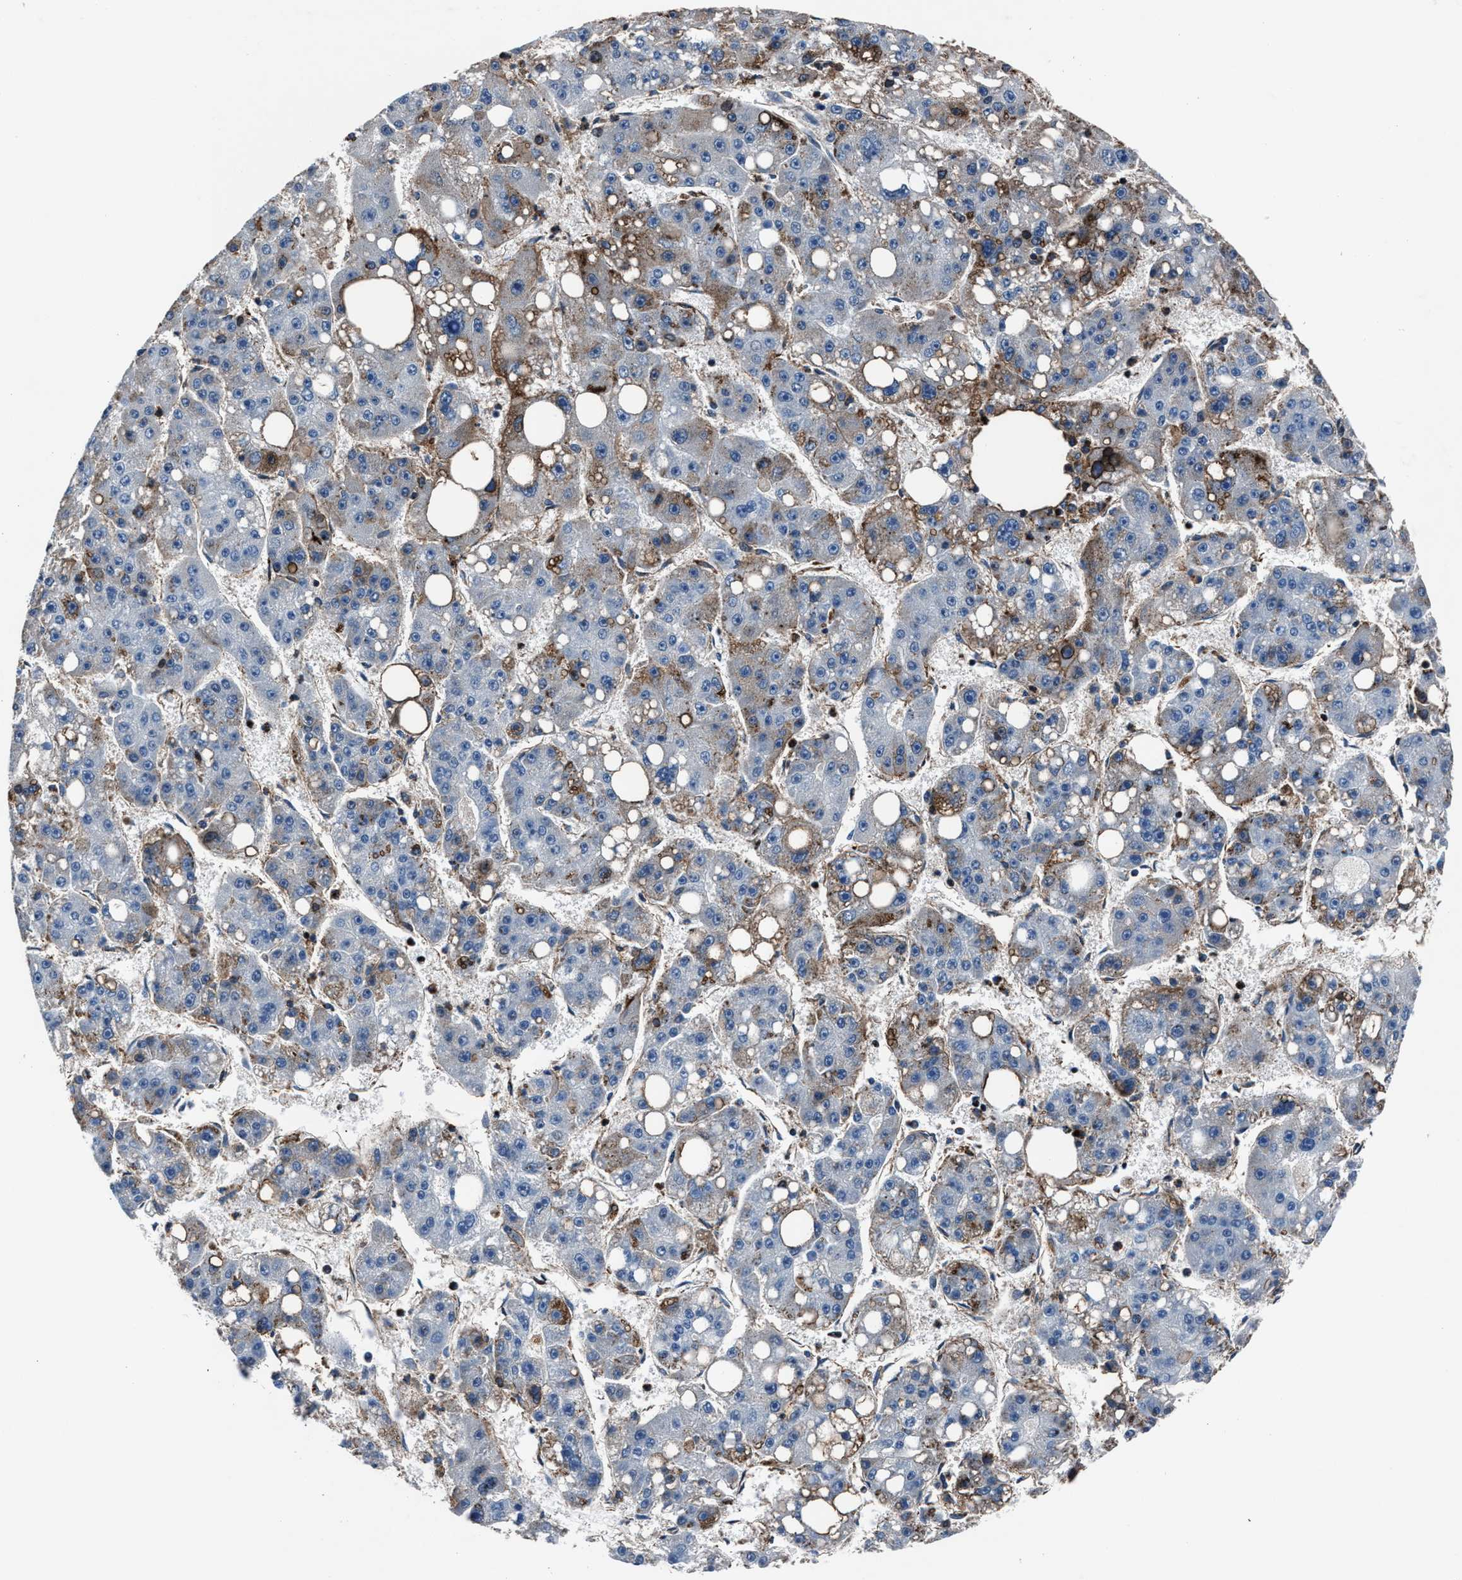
{"staining": {"intensity": "moderate", "quantity": "<25%", "location": "cytoplasmic/membranous"}, "tissue": "liver cancer", "cell_type": "Tumor cells", "image_type": "cancer", "snomed": [{"axis": "morphology", "description": "Carcinoma, Hepatocellular, NOS"}, {"axis": "topography", "description": "Liver"}], "caption": "Protein expression analysis of human liver hepatocellular carcinoma reveals moderate cytoplasmic/membranous staining in about <25% of tumor cells.", "gene": "MFSD11", "patient": {"sex": "female", "age": 61}}